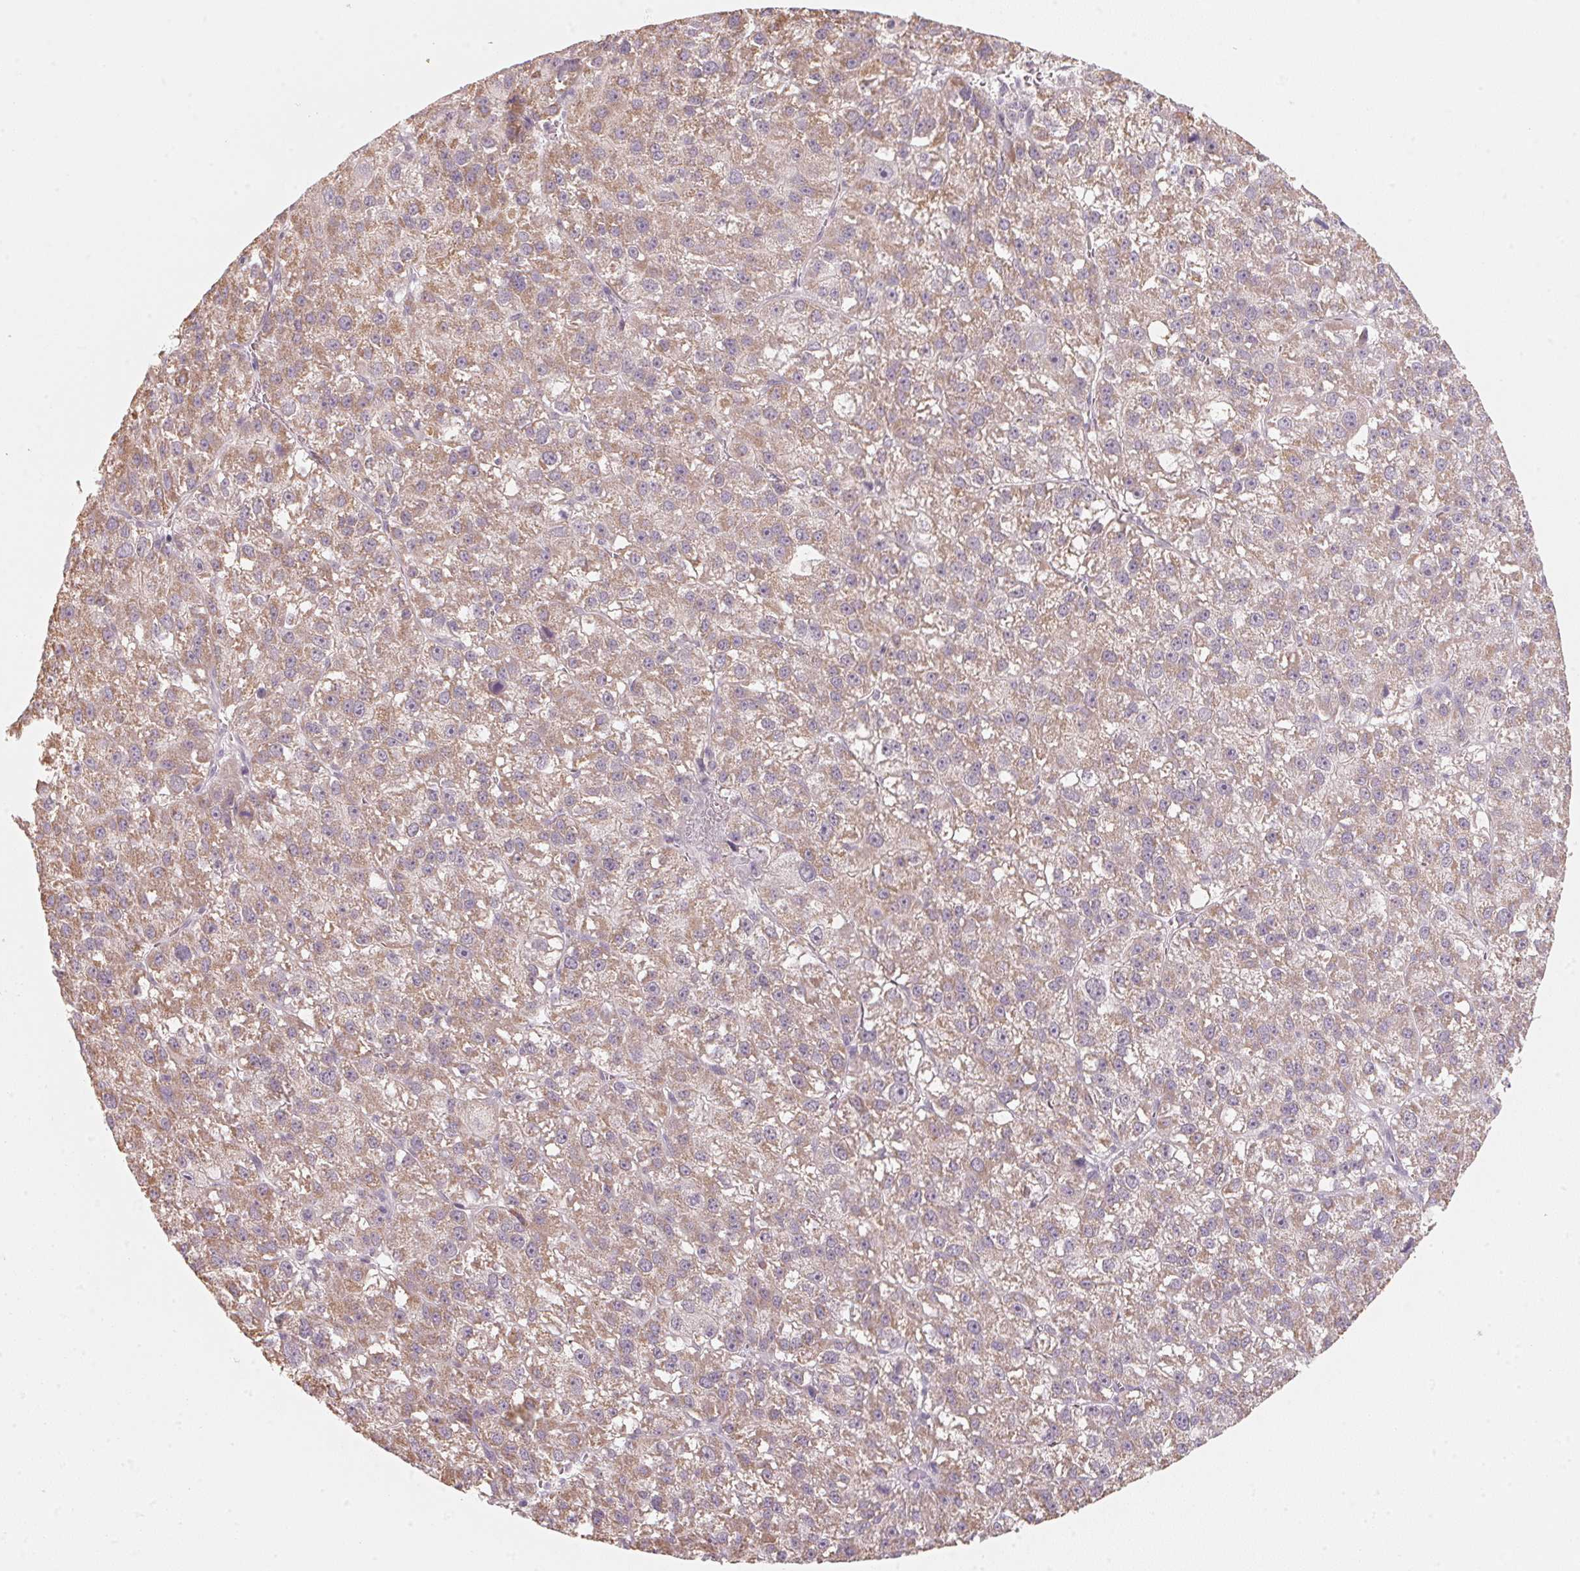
{"staining": {"intensity": "moderate", "quantity": ">75%", "location": "cytoplasmic/membranous"}, "tissue": "liver cancer", "cell_type": "Tumor cells", "image_type": "cancer", "snomed": [{"axis": "morphology", "description": "Carcinoma, Hepatocellular, NOS"}, {"axis": "topography", "description": "Liver"}], "caption": "Human liver hepatocellular carcinoma stained with a protein marker reveals moderate staining in tumor cells.", "gene": "ANKRD31", "patient": {"sex": "female", "age": 70}}